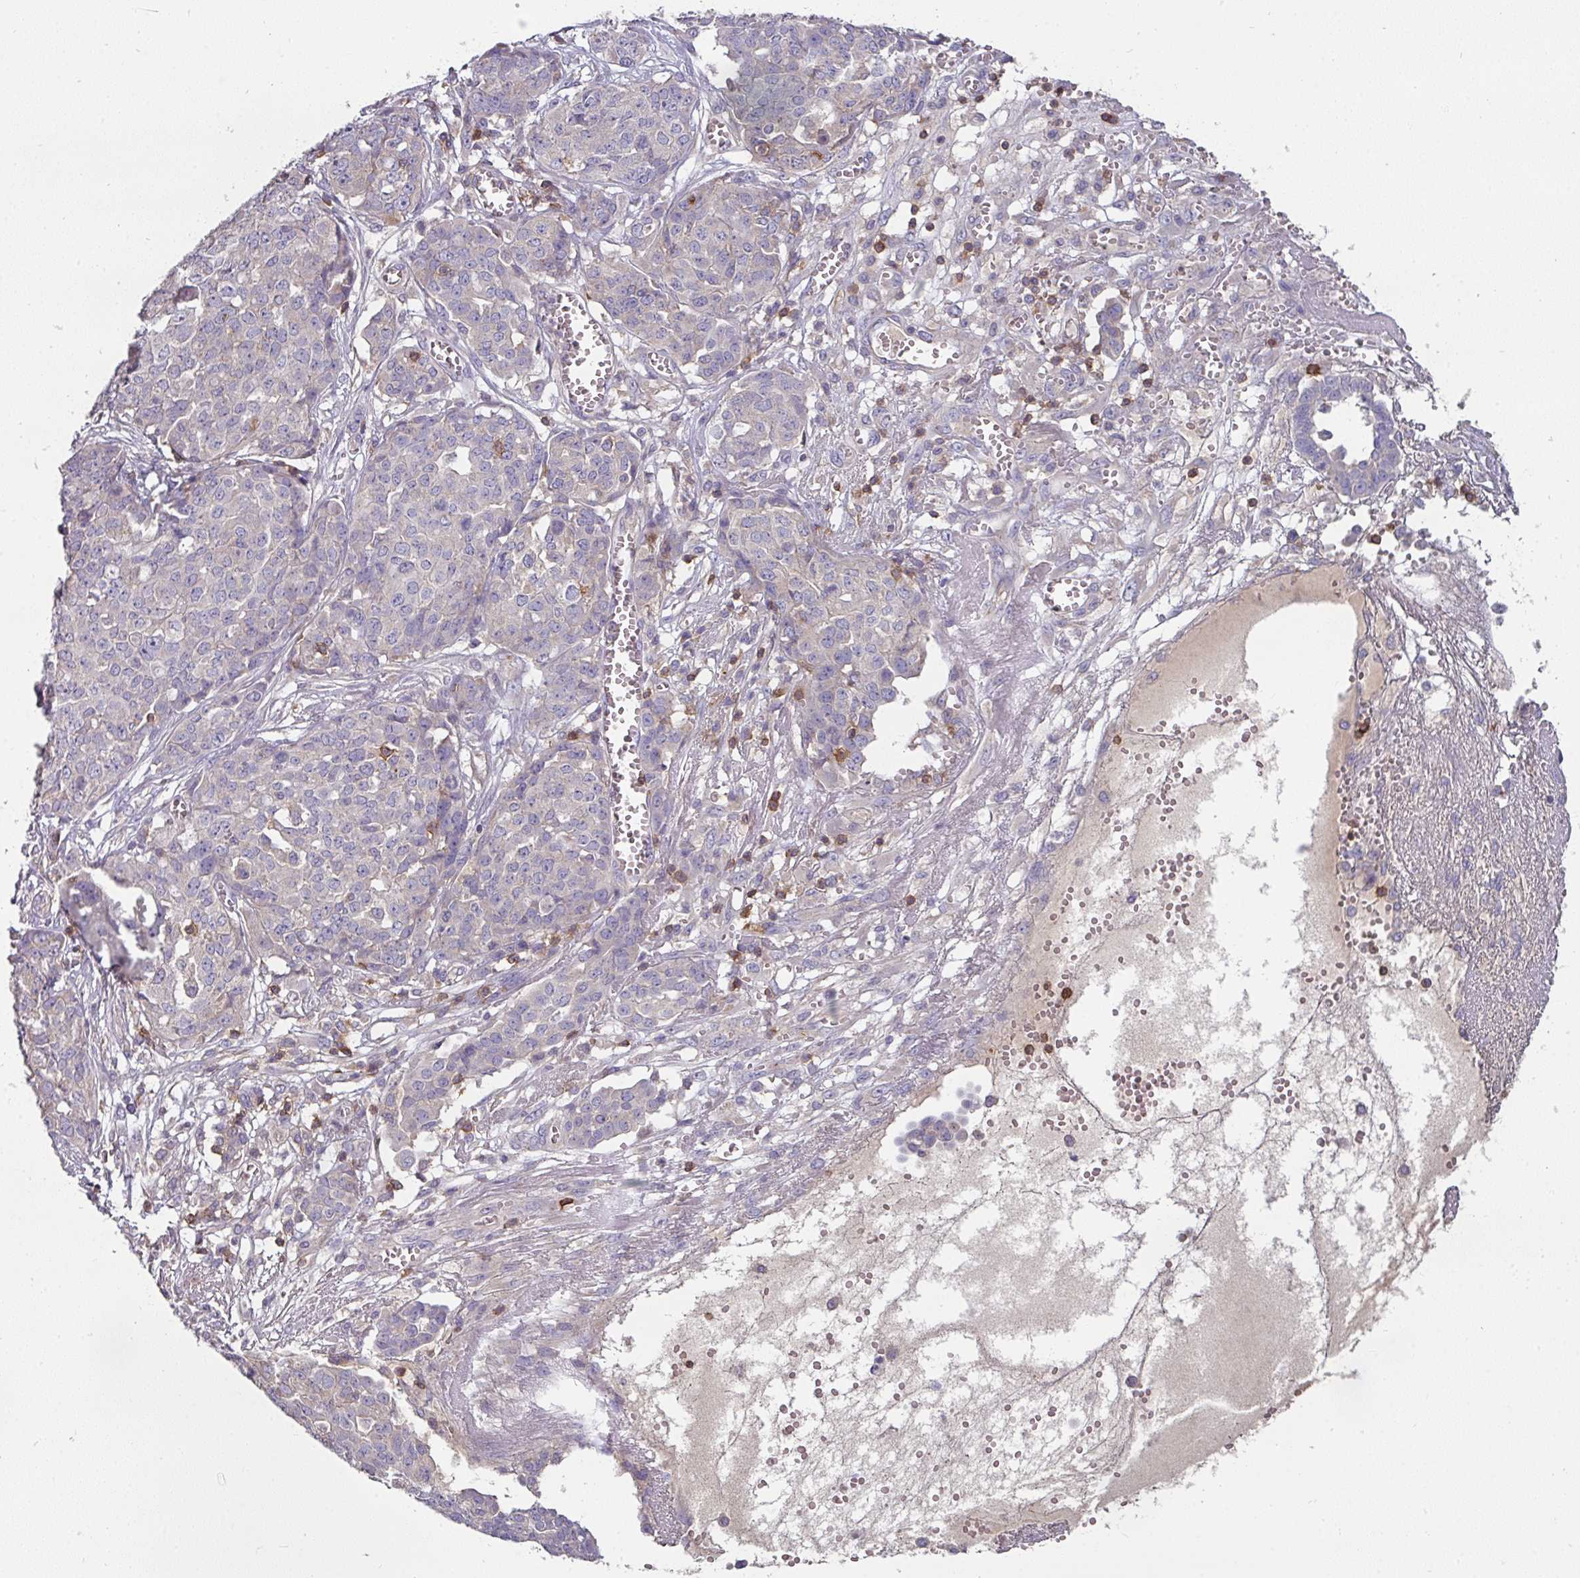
{"staining": {"intensity": "negative", "quantity": "none", "location": "none"}, "tissue": "ovarian cancer", "cell_type": "Tumor cells", "image_type": "cancer", "snomed": [{"axis": "morphology", "description": "Cystadenocarcinoma, serous, NOS"}, {"axis": "topography", "description": "Soft tissue"}, {"axis": "topography", "description": "Ovary"}], "caption": "Immunohistochemical staining of human ovarian serous cystadenocarcinoma shows no significant staining in tumor cells.", "gene": "CD3G", "patient": {"sex": "female", "age": 57}}